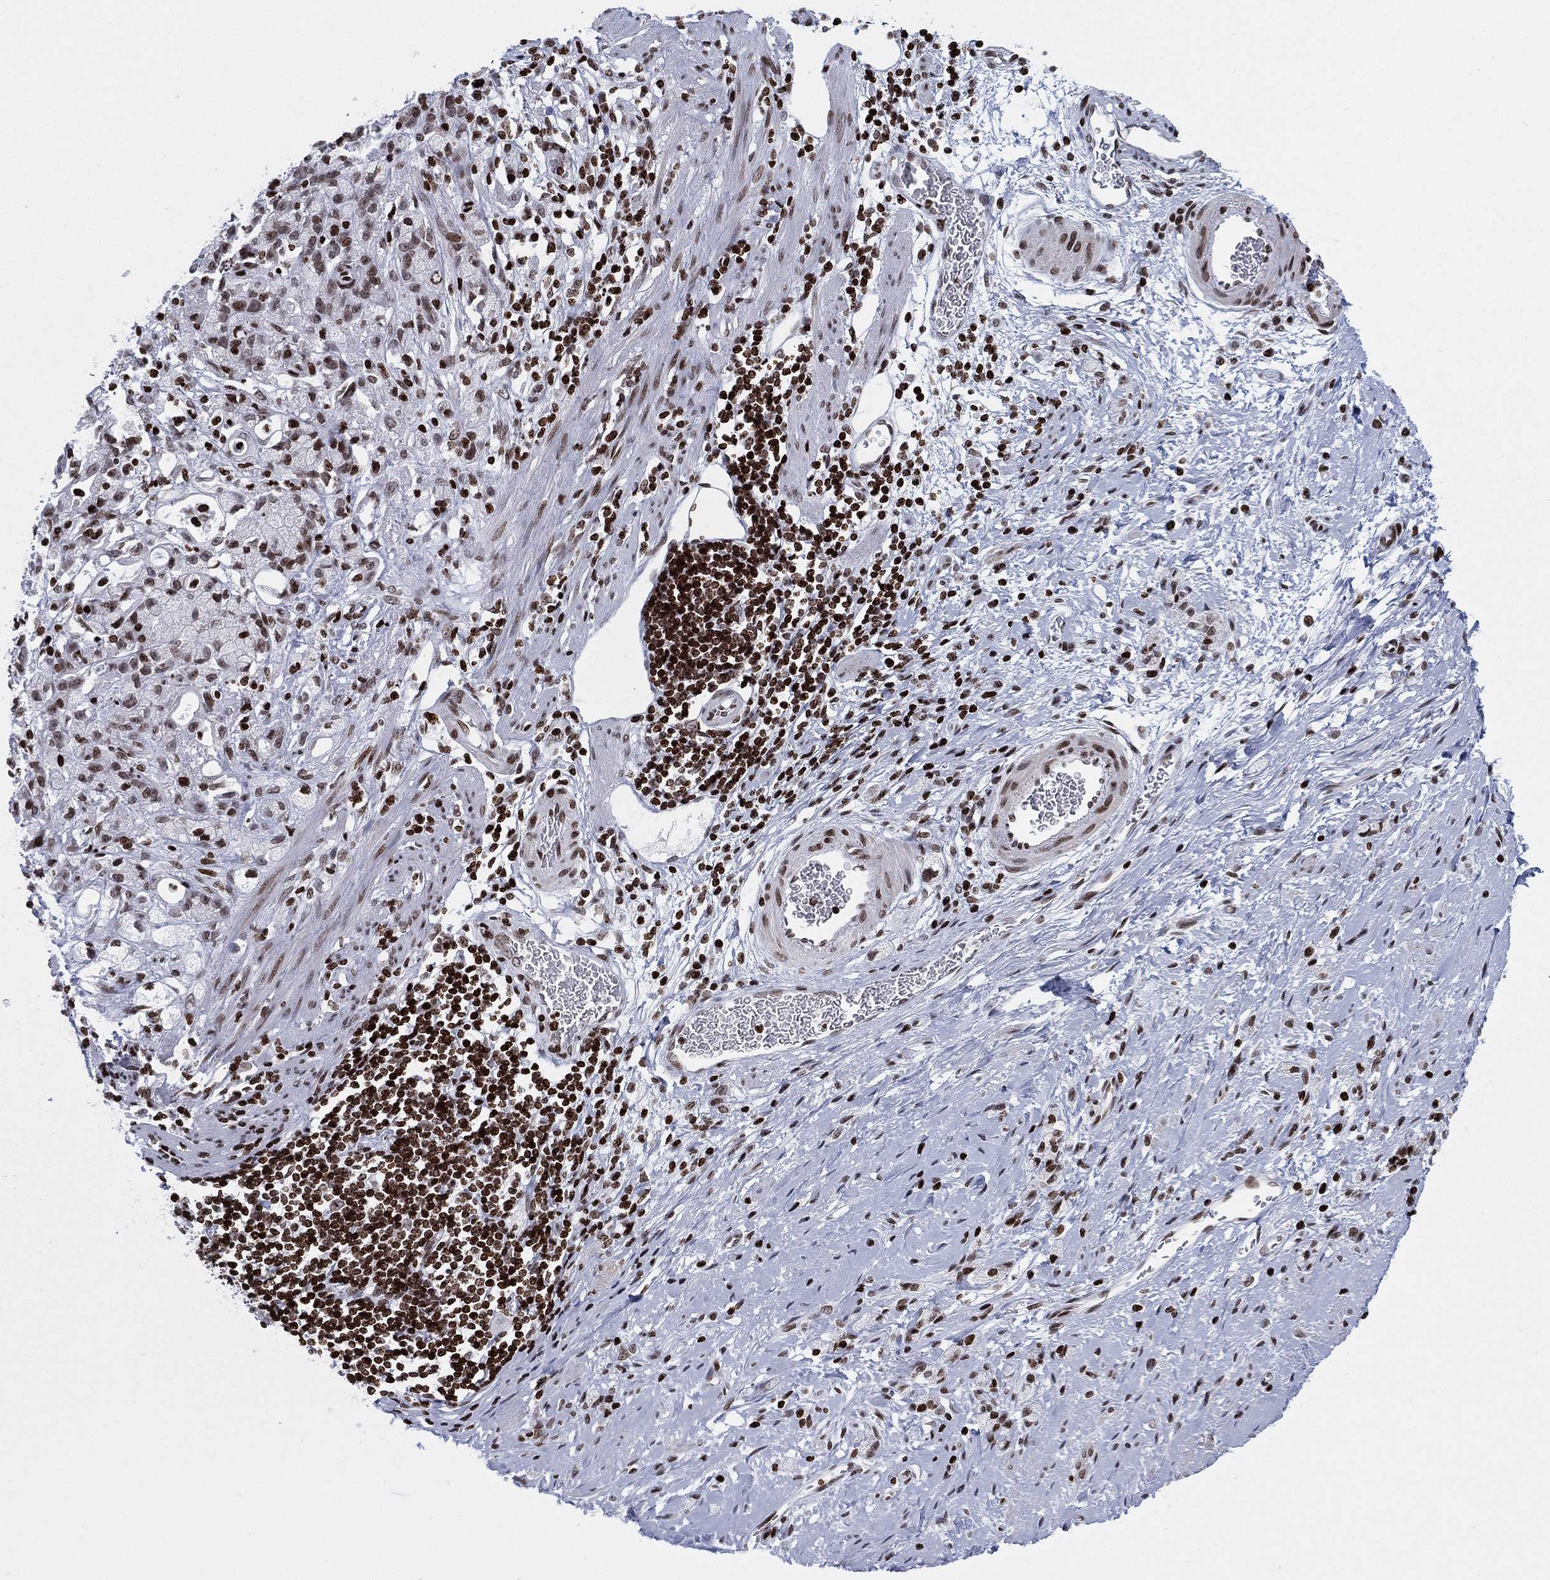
{"staining": {"intensity": "strong", "quantity": "<25%", "location": "nuclear"}, "tissue": "stomach cancer", "cell_type": "Tumor cells", "image_type": "cancer", "snomed": [{"axis": "morphology", "description": "Adenocarcinoma, NOS"}, {"axis": "topography", "description": "Stomach"}], "caption": "Protein analysis of stomach adenocarcinoma tissue exhibits strong nuclear staining in about <25% of tumor cells.", "gene": "MFSD14A", "patient": {"sex": "male", "age": 58}}